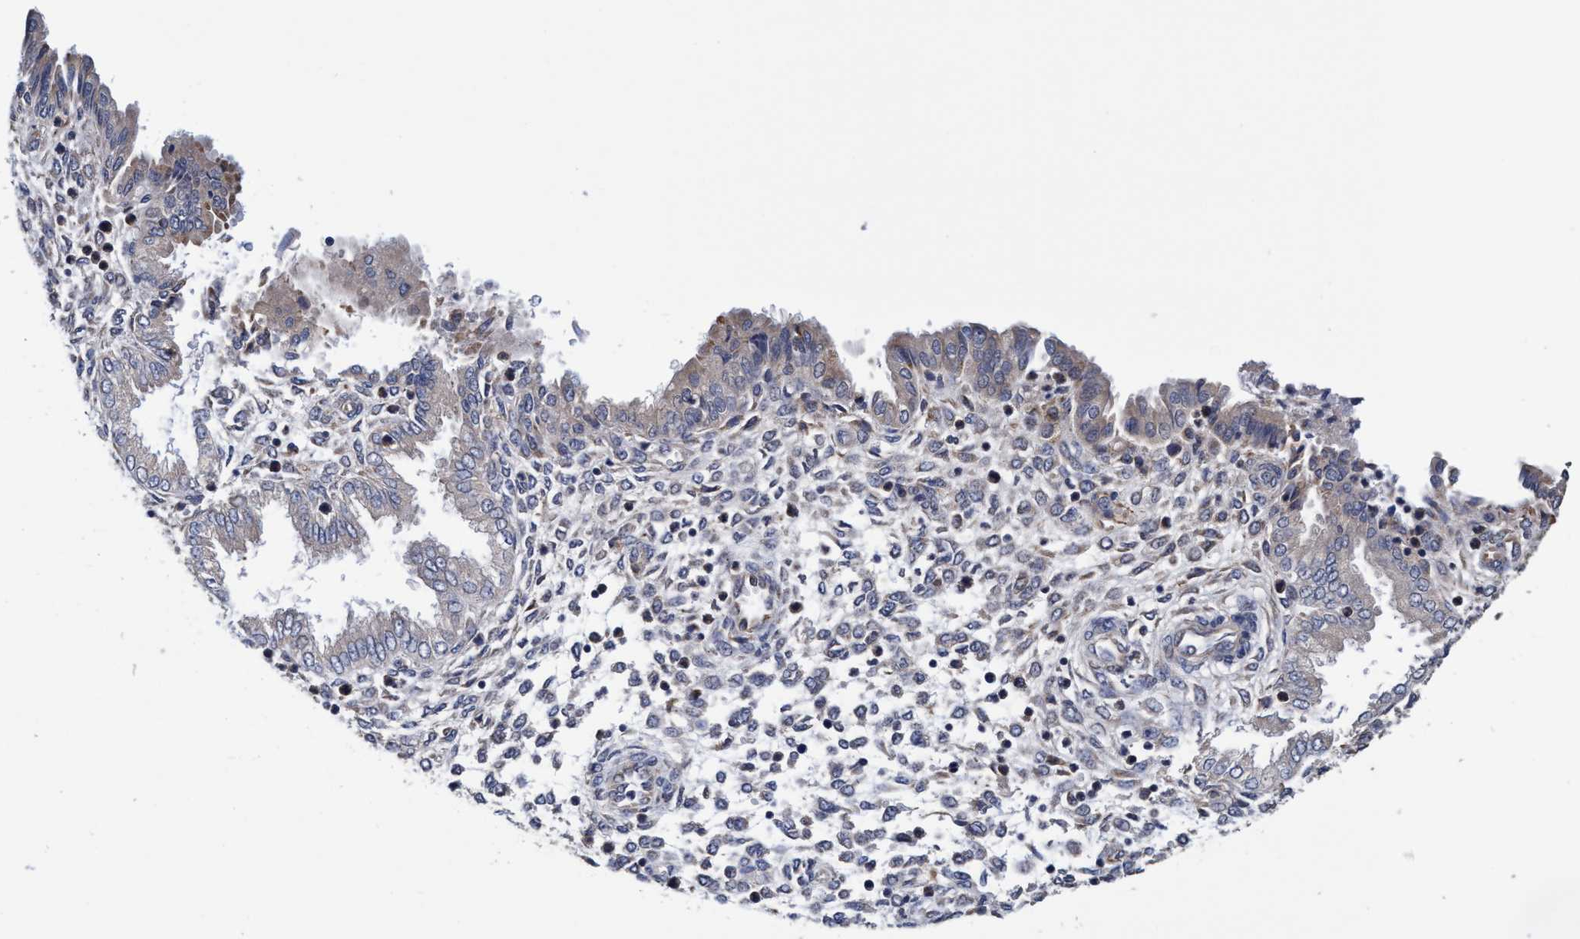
{"staining": {"intensity": "negative", "quantity": "none", "location": "none"}, "tissue": "endometrium", "cell_type": "Cells in endometrial stroma", "image_type": "normal", "snomed": [{"axis": "morphology", "description": "Normal tissue, NOS"}, {"axis": "topography", "description": "Endometrium"}], "caption": "This is an immunohistochemistry photomicrograph of normal endometrium. There is no staining in cells in endometrial stroma.", "gene": "CALCOCO2", "patient": {"sex": "female", "age": 33}}